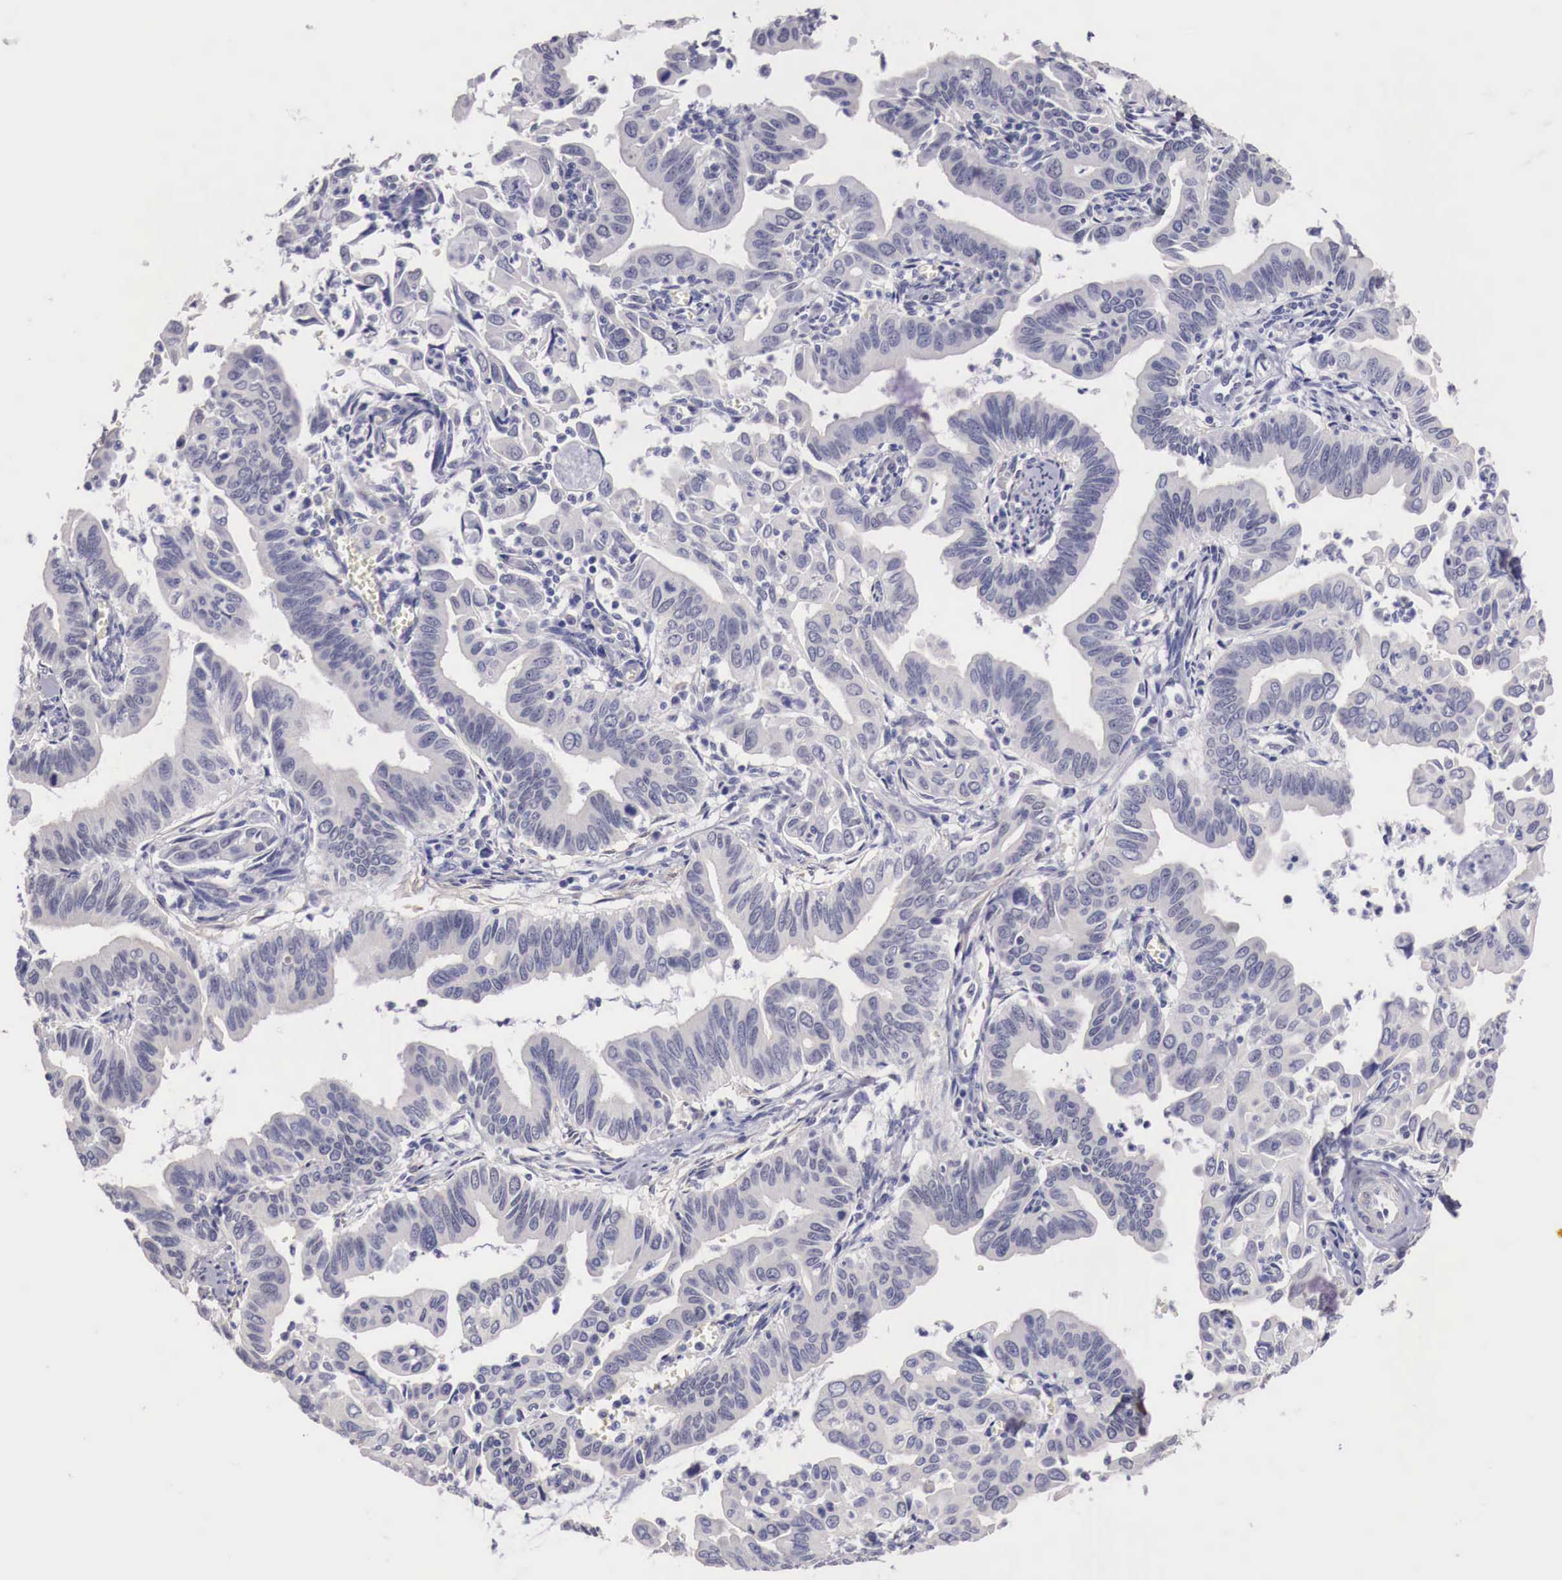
{"staining": {"intensity": "negative", "quantity": "none", "location": "none"}, "tissue": "cervical cancer", "cell_type": "Tumor cells", "image_type": "cancer", "snomed": [{"axis": "morphology", "description": "Normal tissue, NOS"}, {"axis": "morphology", "description": "Adenocarcinoma, NOS"}, {"axis": "topography", "description": "Cervix"}], "caption": "Adenocarcinoma (cervical) was stained to show a protein in brown. There is no significant expression in tumor cells.", "gene": "ENOX2", "patient": {"sex": "female", "age": 34}}